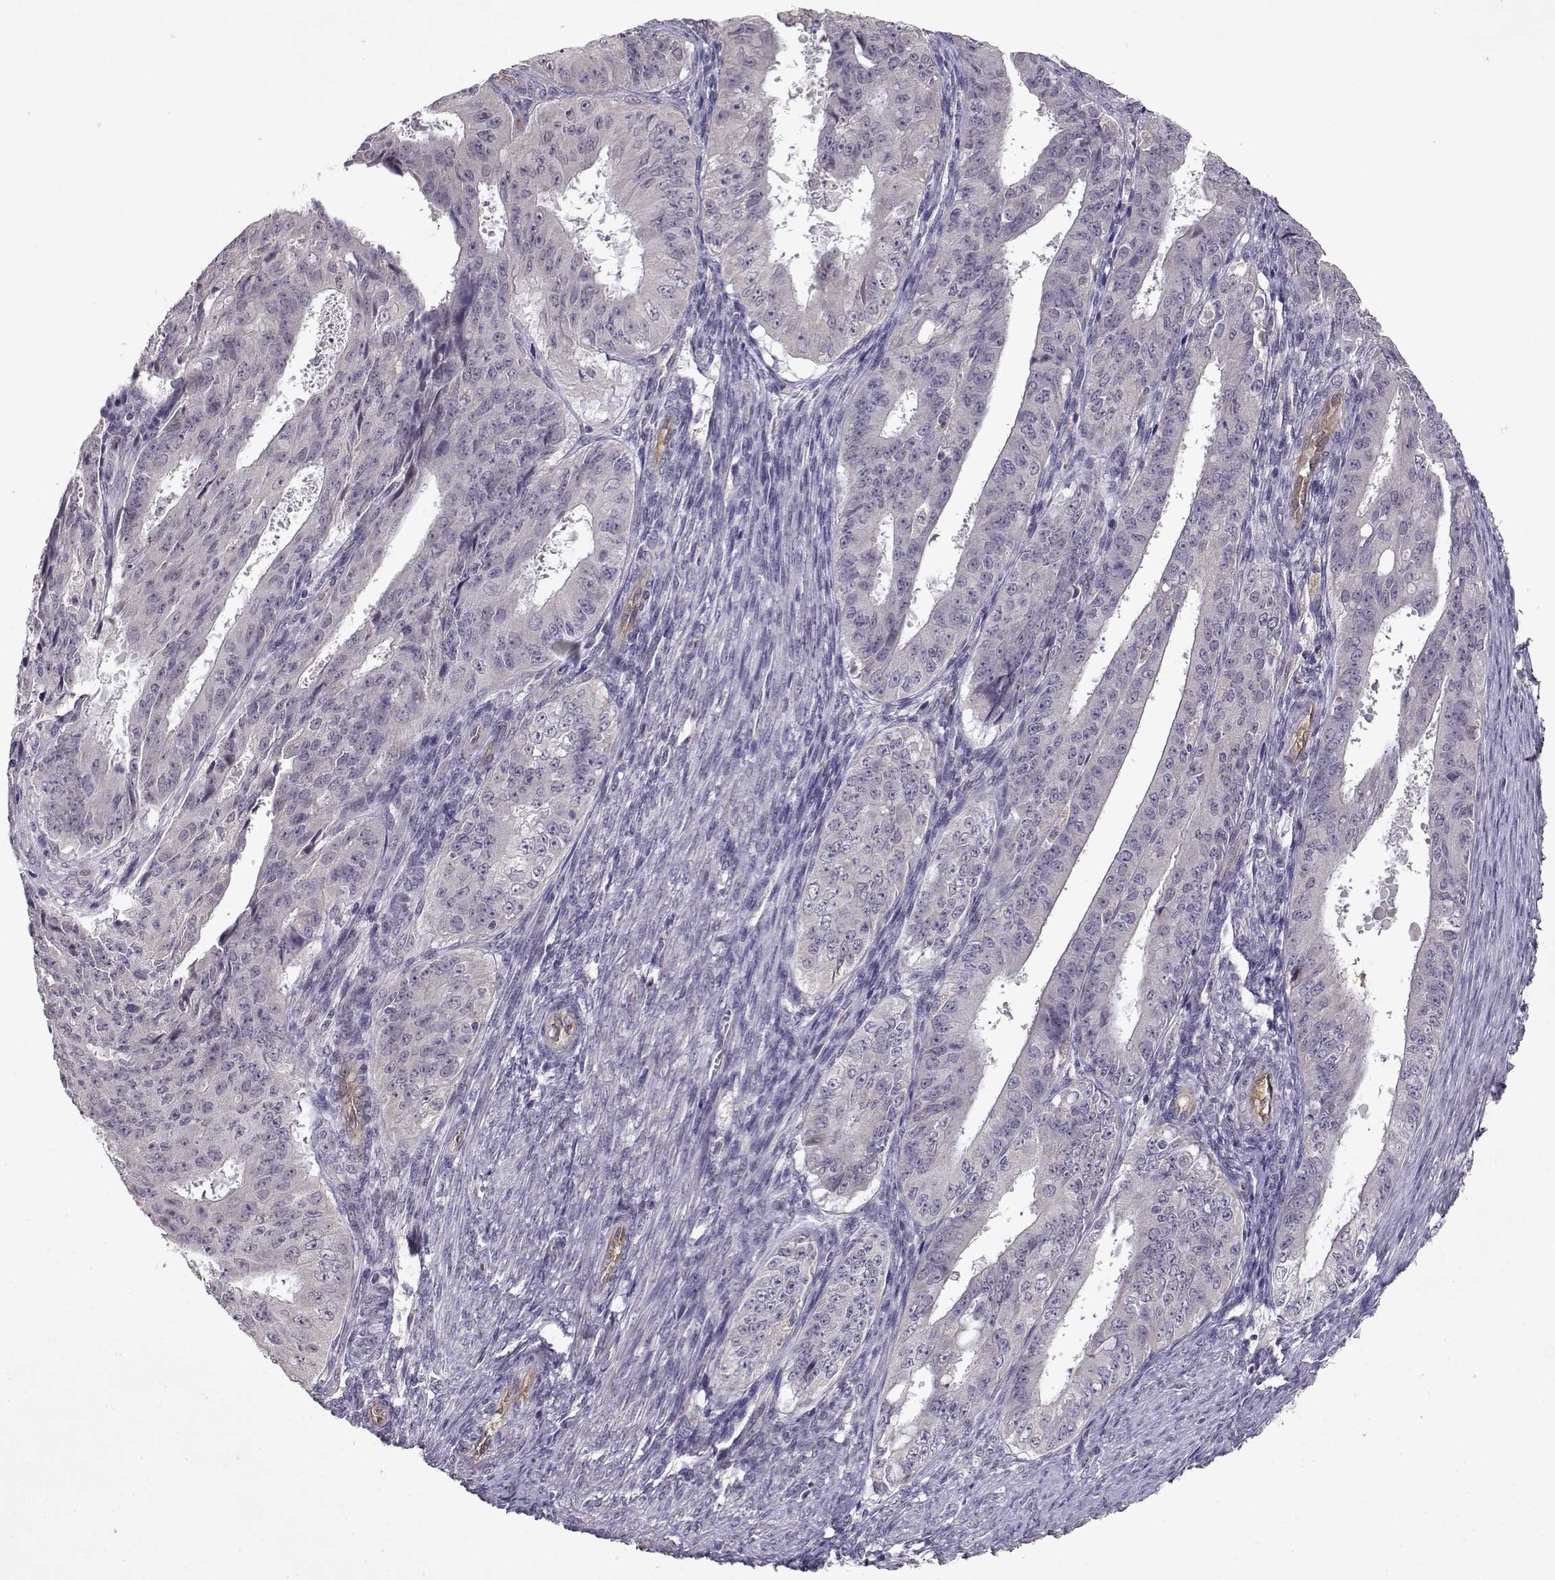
{"staining": {"intensity": "negative", "quantity": "none", "location": "none"}, "tissue": "ovarian cancer", "cell_type": "Tumor cells", "image_type": "cancer", "snomed": [{"axis": "morphology", "description": "Carcinoma, endometroid"}, {"axis": "topography", "description": "Ovary"}], "caption": "Immunohistochemistry of ovarian endometroid carcinoma demonstrates no positivity in tumor cells. (Stains: DAB (3,3'-diaminobenzidine) immunohistochemistry (IHC) with hematoxylin counter stain, Microscopy: brightfield microscopy at high magnification).", "gene": "BMX", "patient": {"sex": "female", "age": 42}}